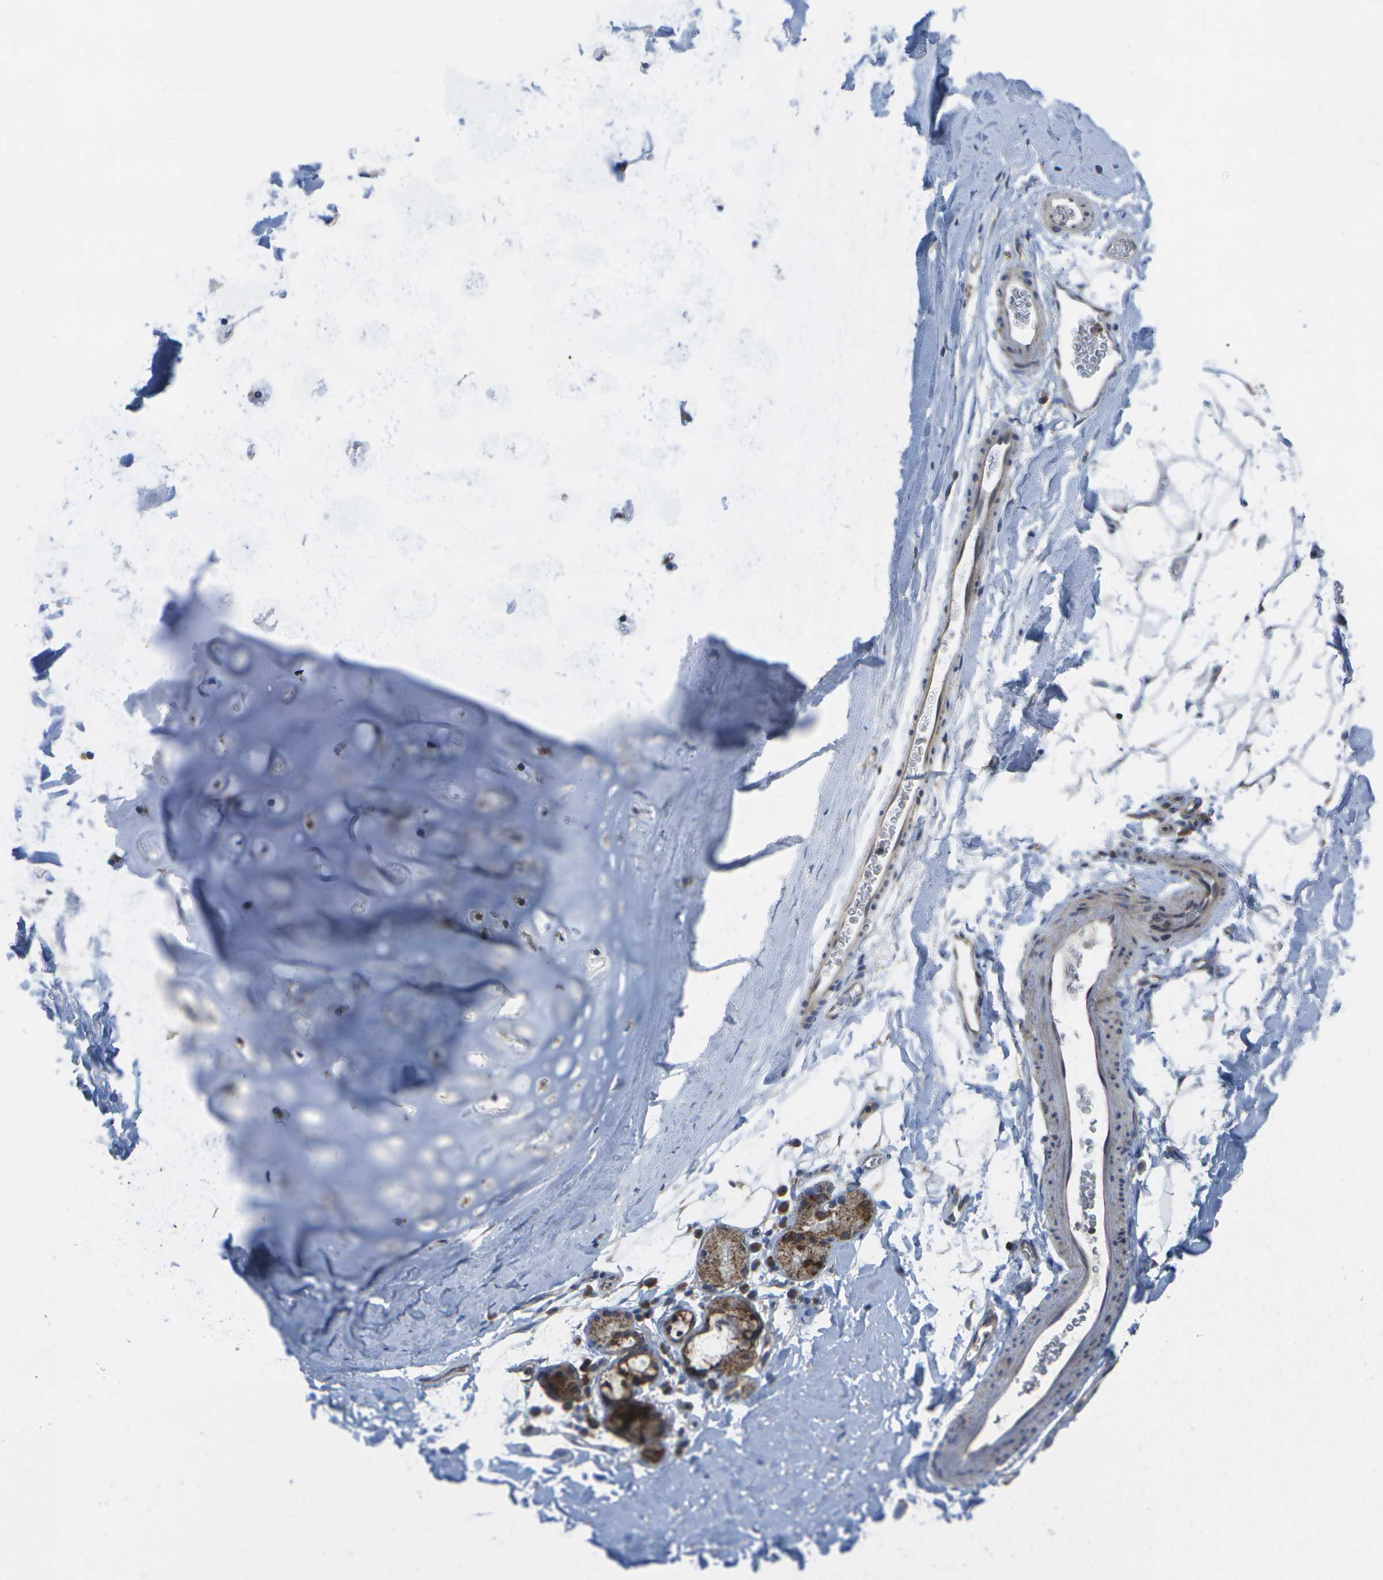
{"staining": {"intensity": "moderate", "quantity": "25%-75%", "location": "cytoplasmic/membranous"}, "tissue": "adipose tissue", "cell_type": "Adipocytes", "image_type": "normal", "snomed": [{"axis": "morphology", "description": "Normal tissue, NOS"}, {"axis": "topography", "description": "Cartilage tissue"}, {"axis": "topography", "description": "Bronchus"}], "caption": "High-power microscopy captured an immunohistochemistry (IHC) micrograph of normal adipose tissue, revealing moderate cytoplasmic/membranous expression in approximately 25%-75% of adipocytes.", "gene": "DPM3", "patient": {"sex": "female", "age": 53}}